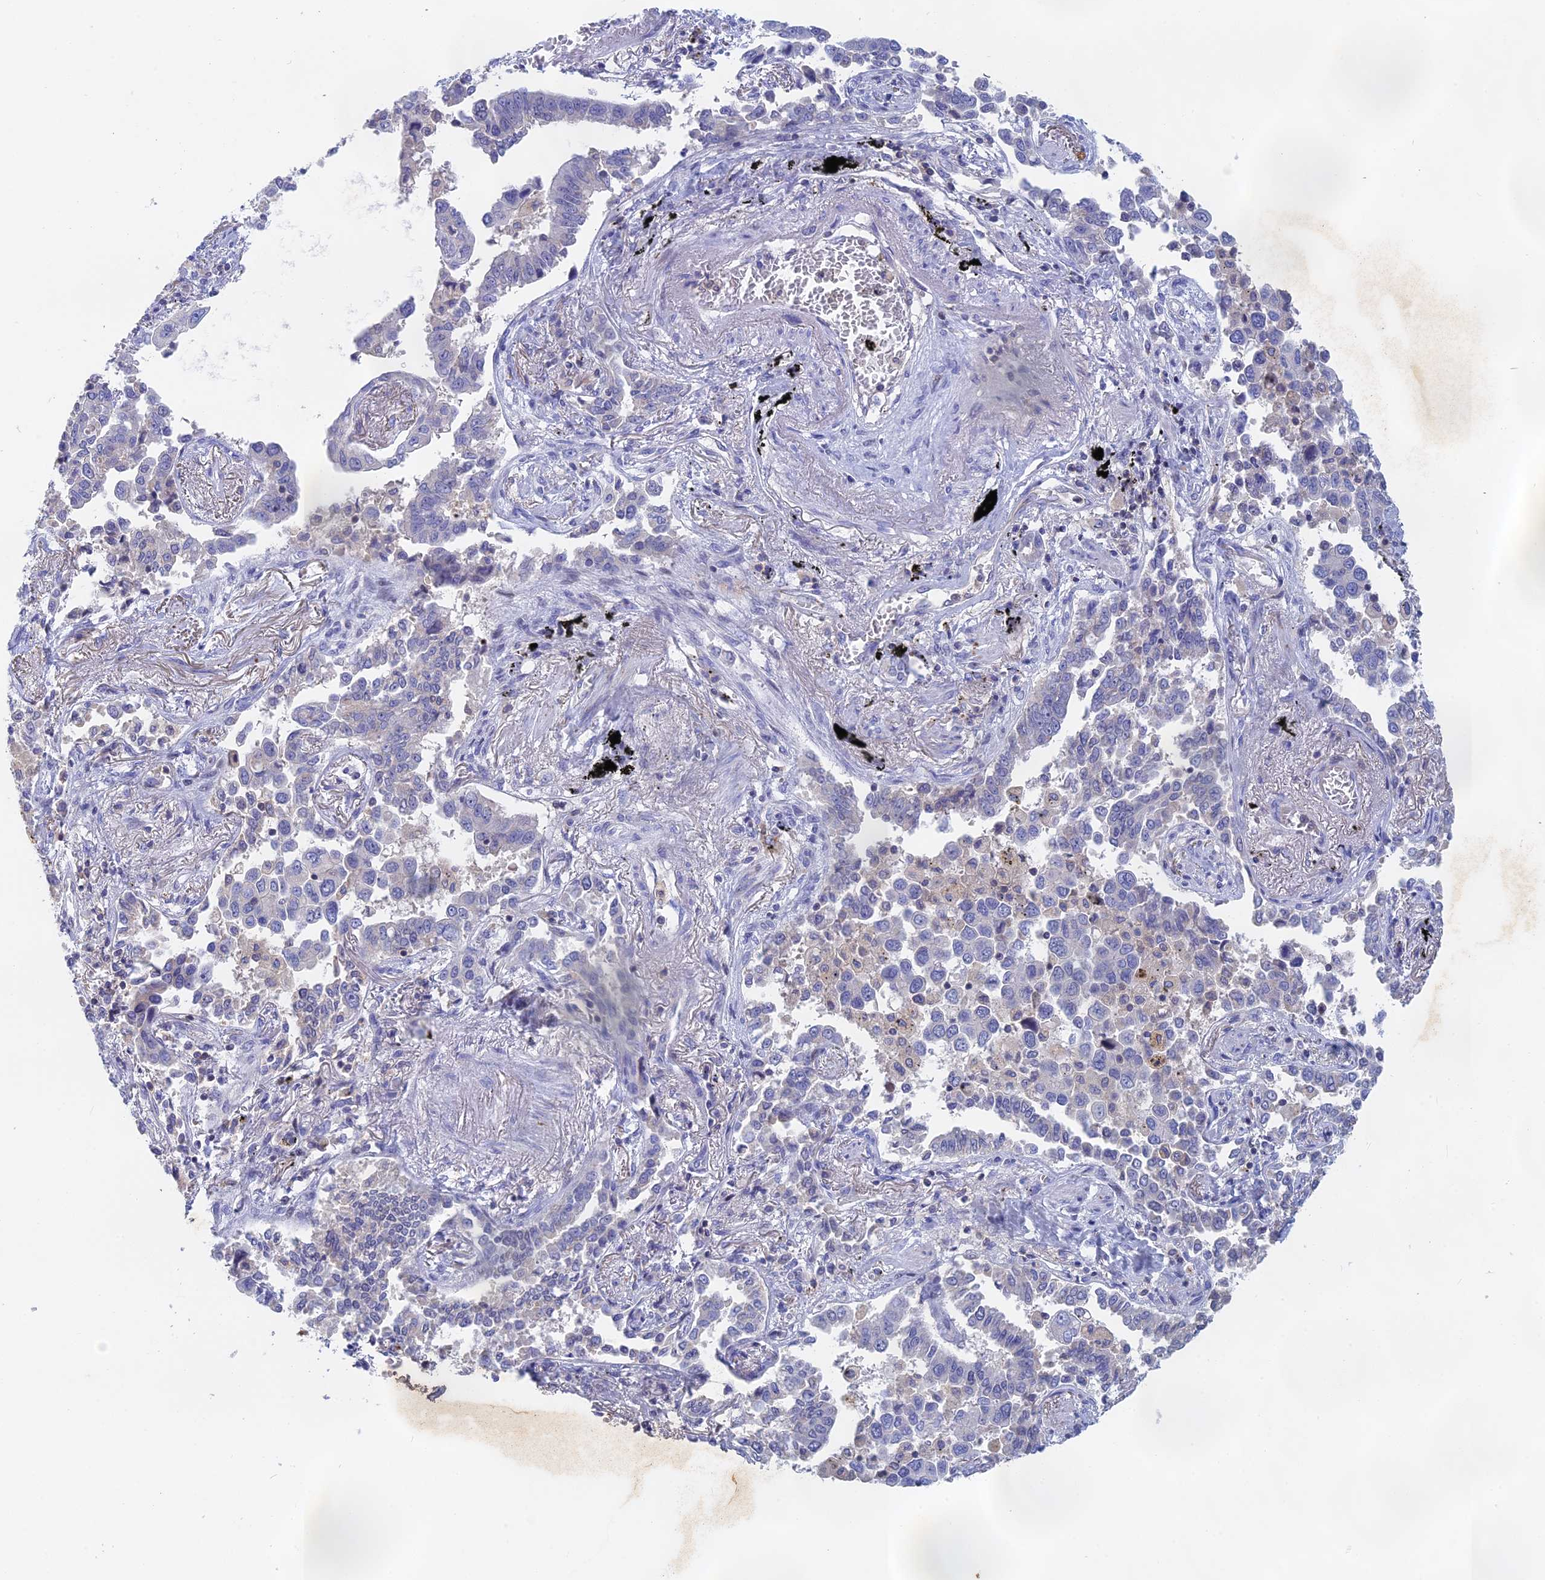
{"staining": {"intensity": "negative", "quantity": "none", "location": "none"}, "tissue": "lung cancer", "cell_type": "Tumor cells", "image_type": "cancer", "snomed": [{"axis": "morphology", "description": "Adenocarcinoma, NOS"}, {"axis": "topography", "description": "Lung"}], "caption": "An immunohistochemistry histopathology image of adenocarcinoma (lung) is shown. There is no staining in tumor cells of adenocarcinoma (lung).", "gene": "ACP7", "patient": {"sex": "male", "age": 67}}